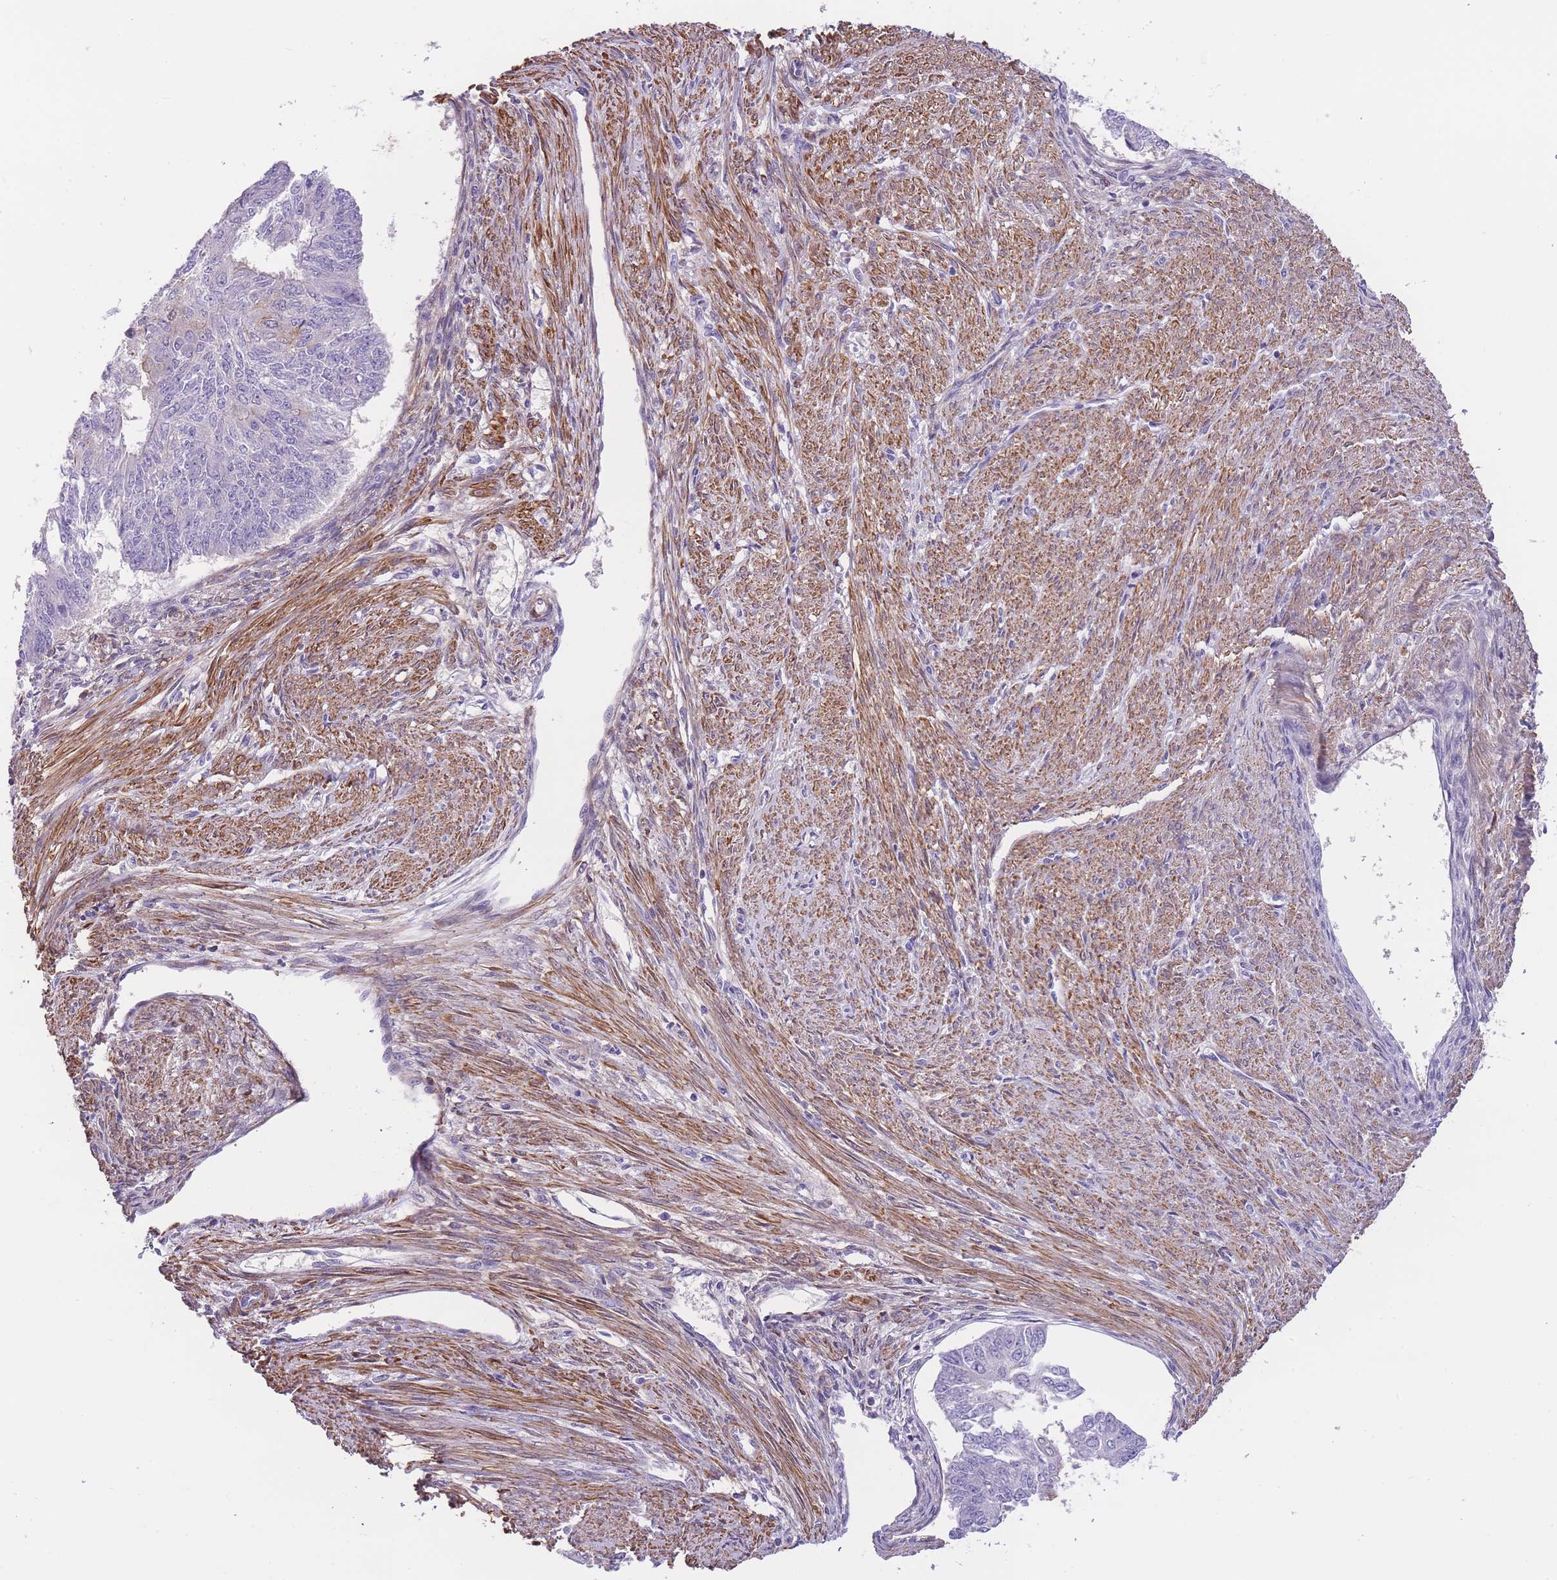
{"staining": {"intensity": "negative", "quantity": "none", "location": "none"}, "tissue": "endometrial cancer", "cell_type": "Tumor cells", "image_type": "cancer", "snomed": [{"axis": "morphology", "description": "Adenocarcinoma, NOS"}, {"axis": "topography", "description": "Endometrium"}], "caption": "Adenocarcinoma (endometrial) was stained to show a protein in brown. There is no significant expression in tumor cells. (DAB (3,3'-diaminobenzidine) immunohistochemistry visualized using brightfield microscopy, high magnification).", "gene": "FAM124A", "patient": {"sex": "female", "age": 32}}